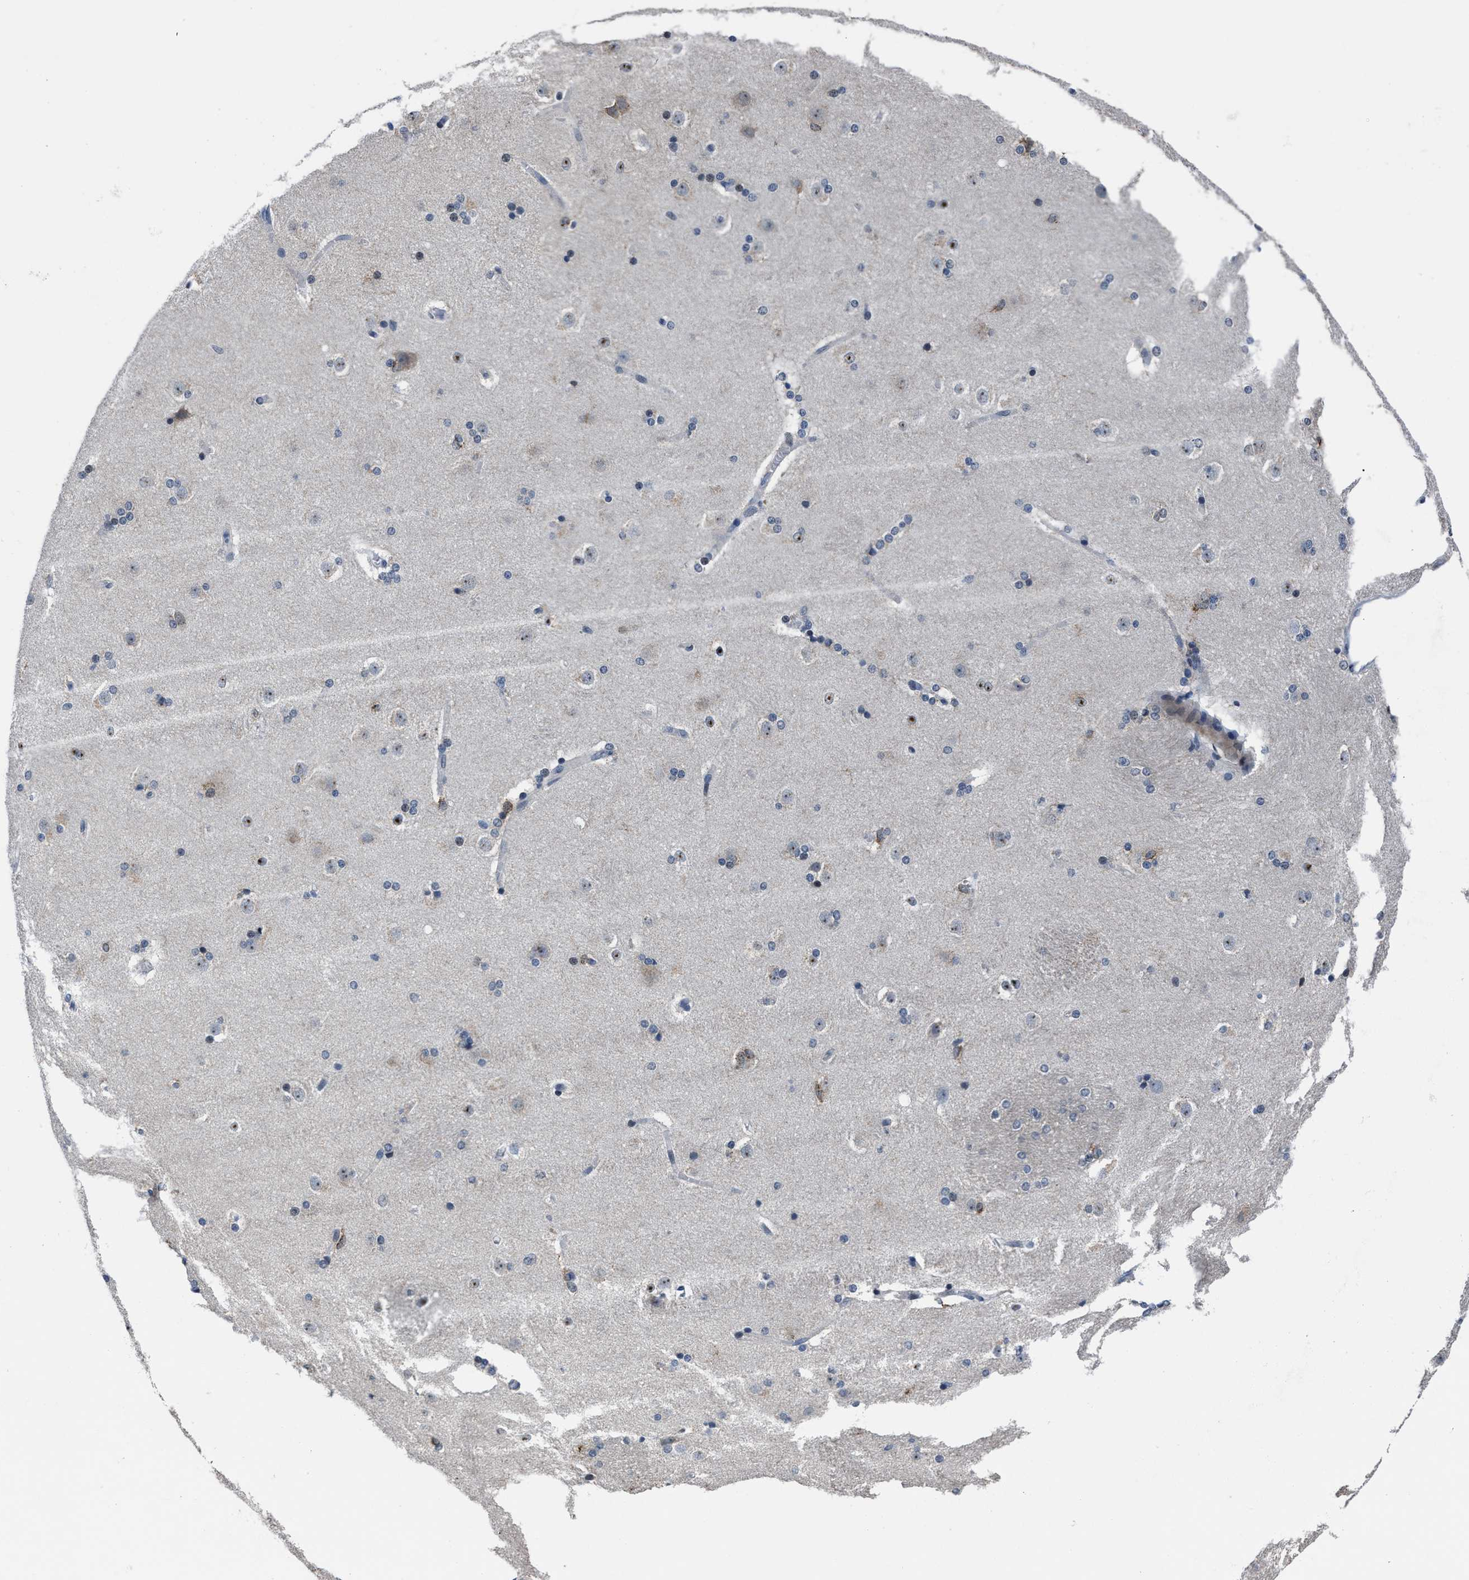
{"staining": {"intensity": "moderate", "quantity": "25%-75%", "location": "nuclear"}, "tissue": "caudate", "cell_type": "Glial cells", "image_type": "normal", "snomed": [{"axis": "morphology", "description": "Normal tissue, NOS"}, {"axis": "topography", "description": "Lateral ventricle wall"}], "caption": "IHC (DAB) staining of unremarkable caudate displays moderate nuclear protein staining in approximately 25%-75% of glial cells.", "gene": "MARCKSL1", "patient": {"sex": "female", "age": 19}}